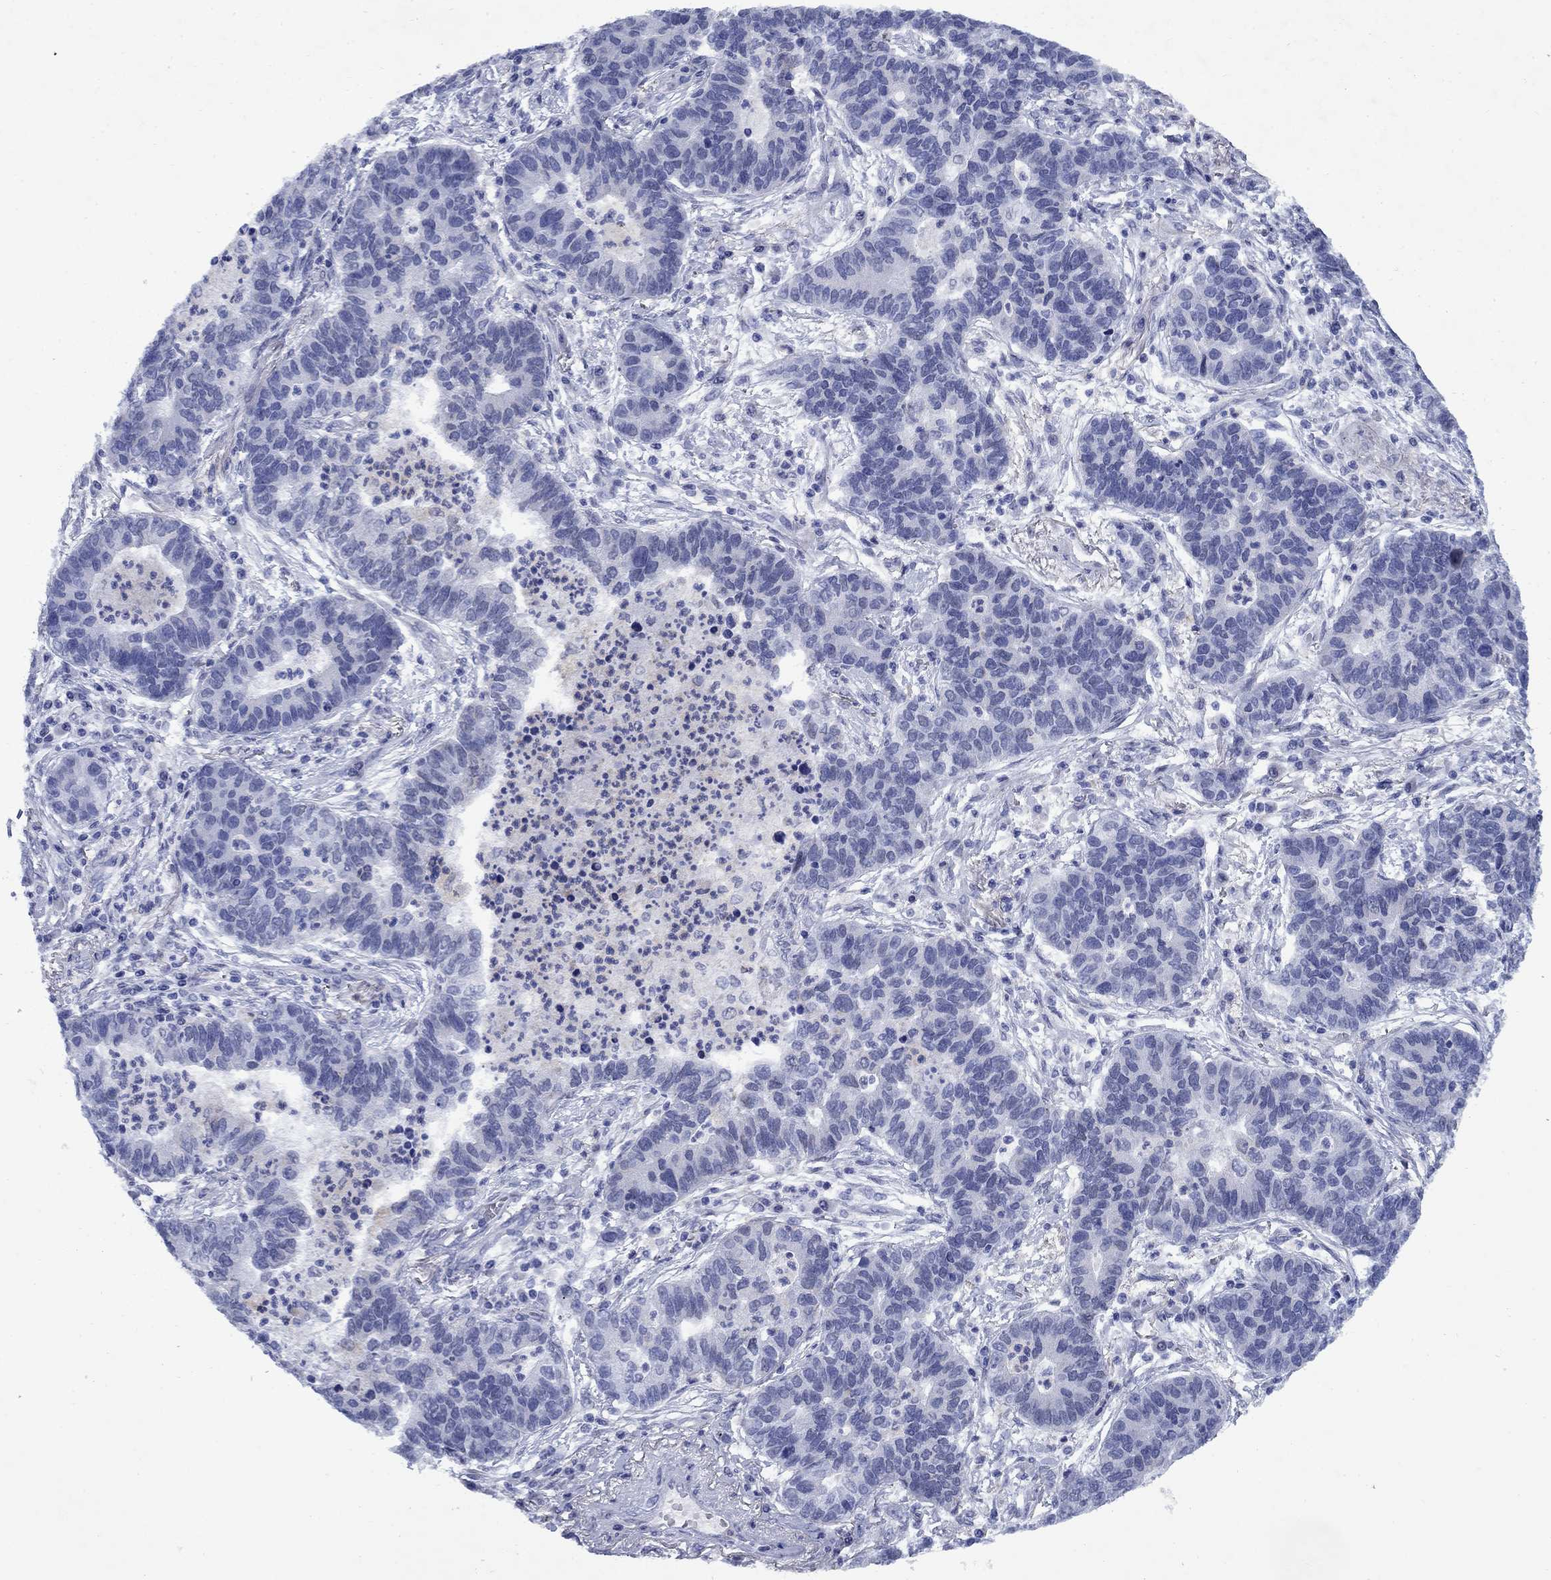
{"staining": {"intensity": "negative", "quantity": "none", "location": "none"}, "tissue": "lung cancer", "cell_type": "Tumor cells", "image_type": "cancer", "snomed": [{"axis": "morphology", "description": "Adenocarcinoma, NOS"}, {"axis": "topography", "description": "Lung"}], "caption": "Human lung cancer (adenocarcinoma) stained for a protein using immunohistochemistry (IHC) reveals no expression in tumor cells.", "gene": "STAB2", "patient": {"sex": "female", "age": 57}}